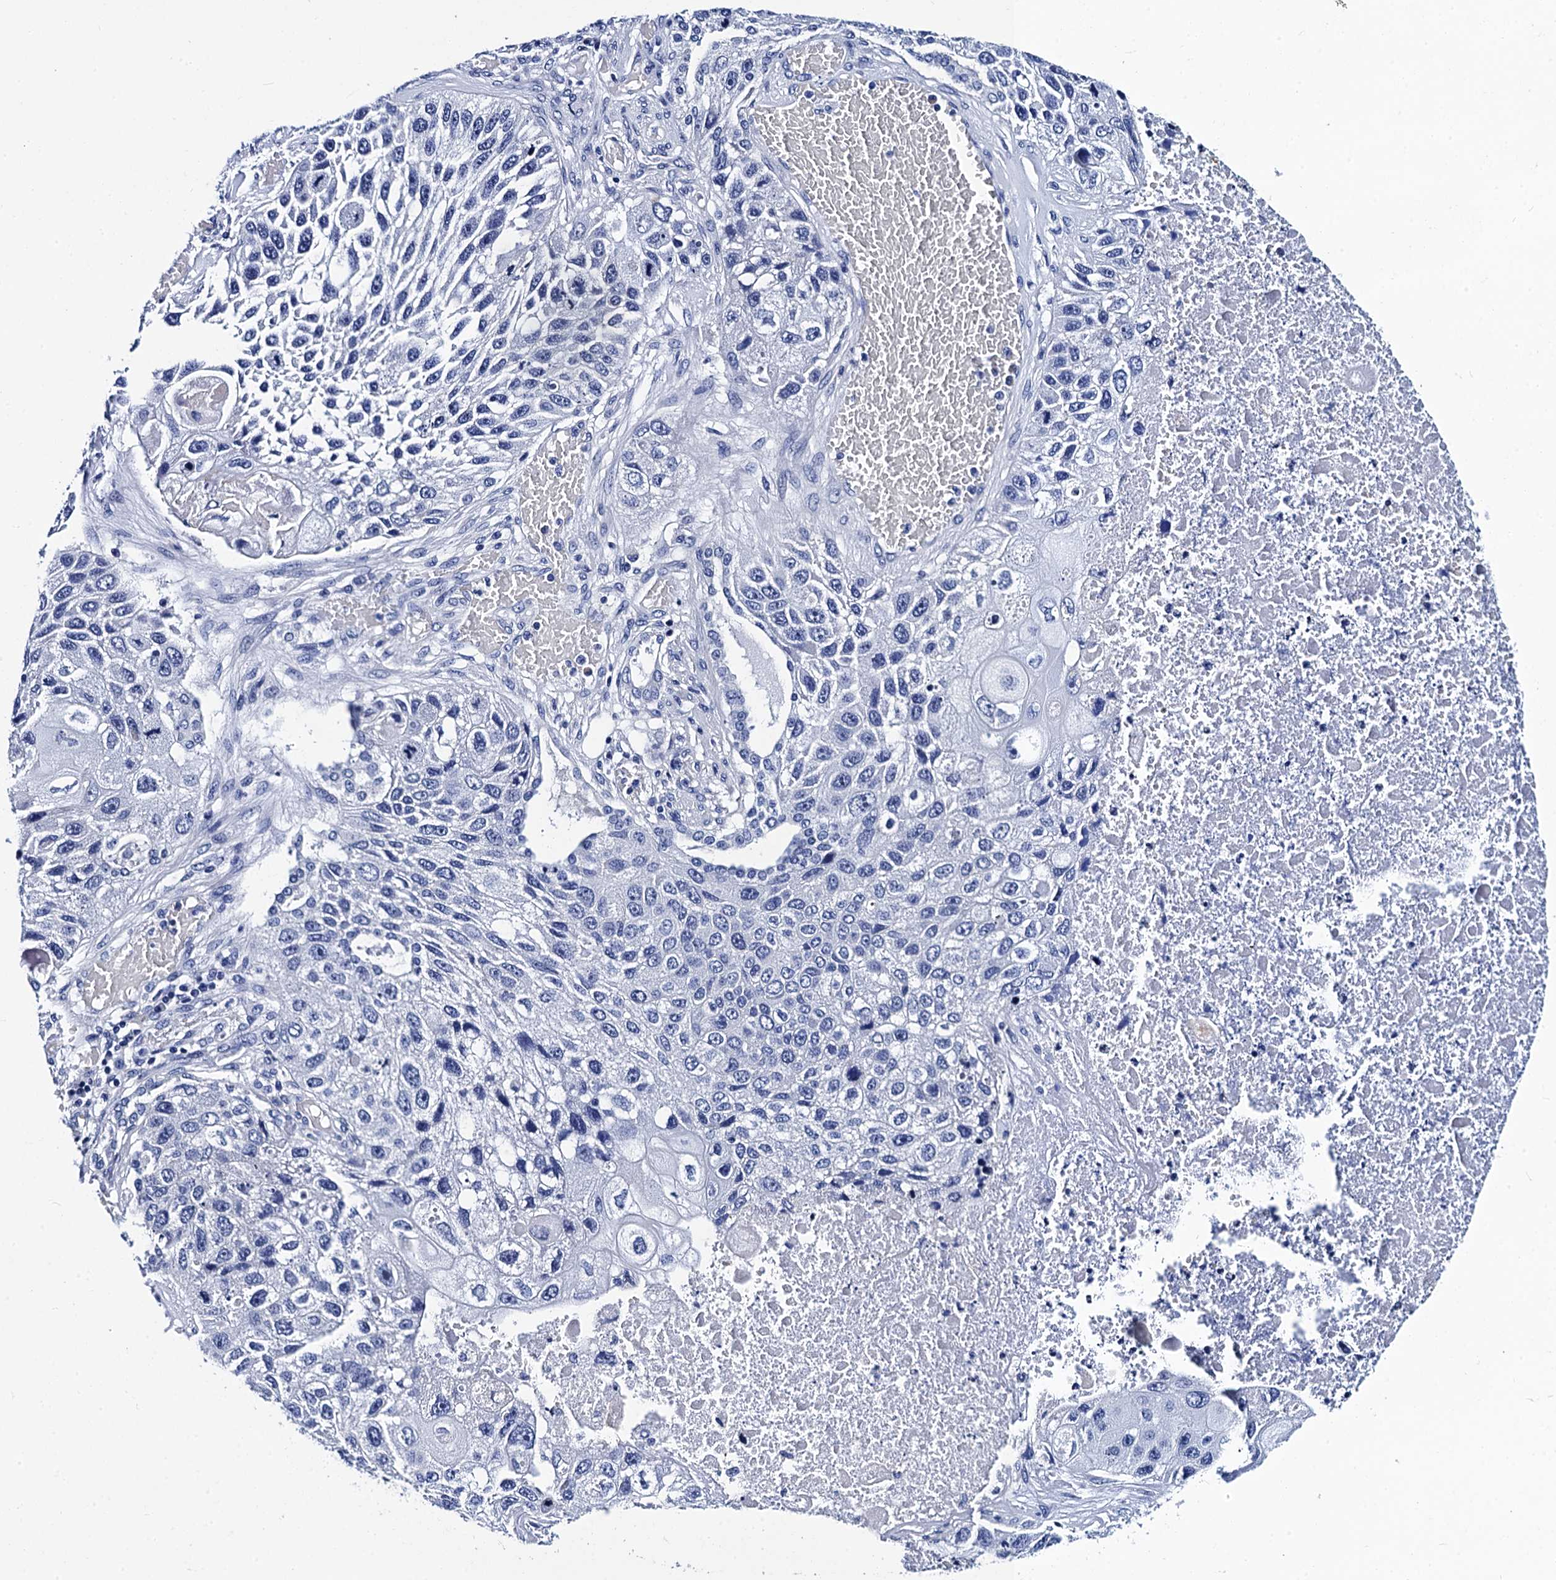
{"staining": {"intensity": "negative", "quantity": "none", "location": "none"}, "tissue": "lung cancer", "cell_type": "Tumor cells", "image_type": "cancer", "snomed": [{"axis": "morphology", "description": "Squamous cell carcinoma, NOS"}, {"axis": "topography", "description": "Lung"}], "caption": "An IHC histopathology image of lung cancer is shown. There is no staining in tumor cells of lung cancer. (Immunohistochemistry, brightfield microscopy, high magnification).", "gene": "MYBPC3", "patient": {"sex": "male", "age": 61}}